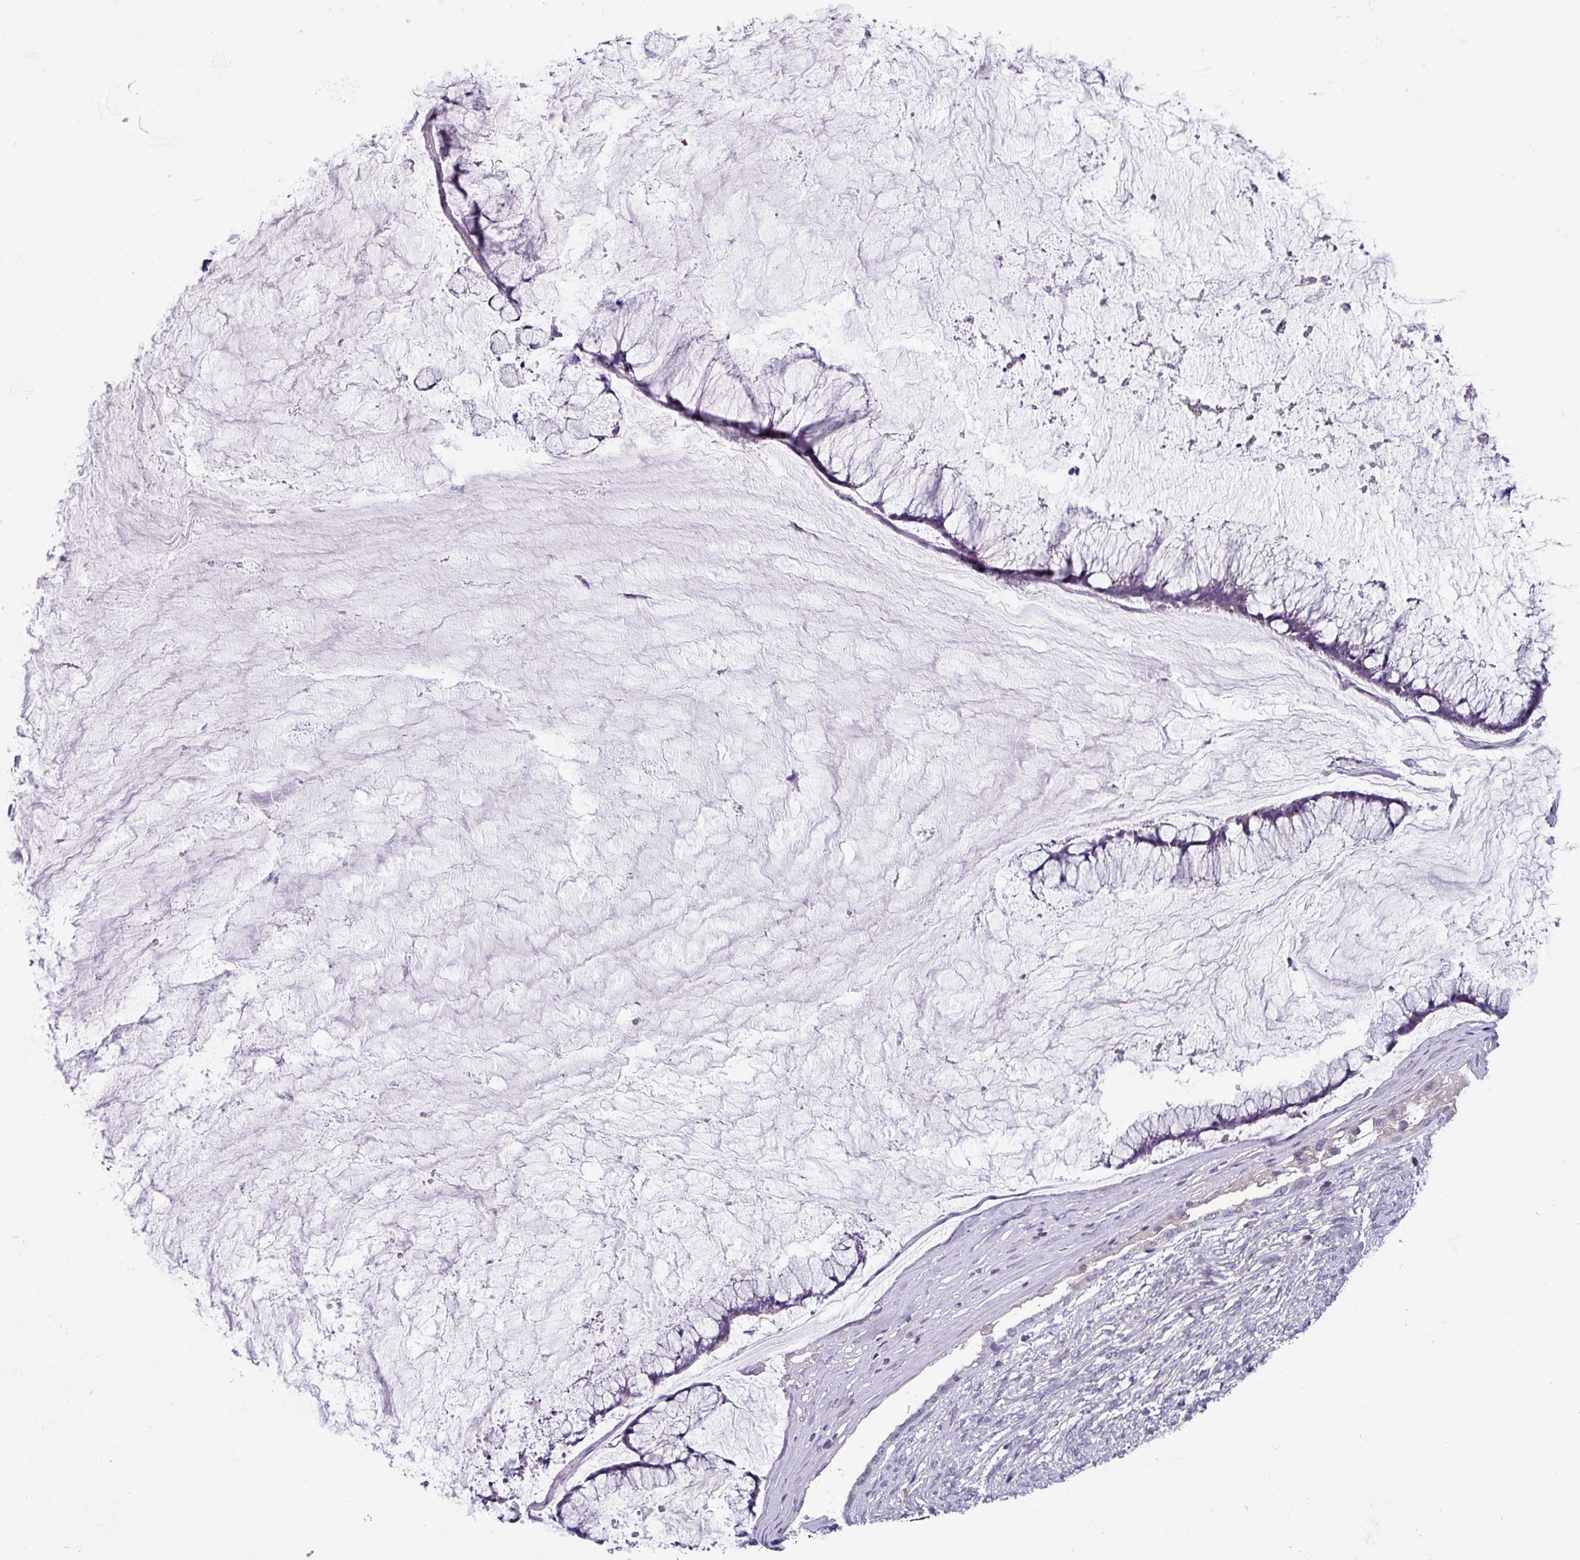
{"staining": {"intensity": "negative", "quantity": "none", "location": "none"}, "tissue": "ovarian cancer", "cell_type": "Tumor cells", "image_type": "cancer", "snomed": [{"axis": "morphology", "description": "Cystadenocarcinoma, mucinous, NOS"}, {"axis": "topography", "description": "Ovary"}], "caption": "There is no significant positivity in tumor cells of ovarian cancer (mucinous cystadenocarcinoma).", "gene": "TMEM132A", "patient": {"sex": "female", "age": 42}}